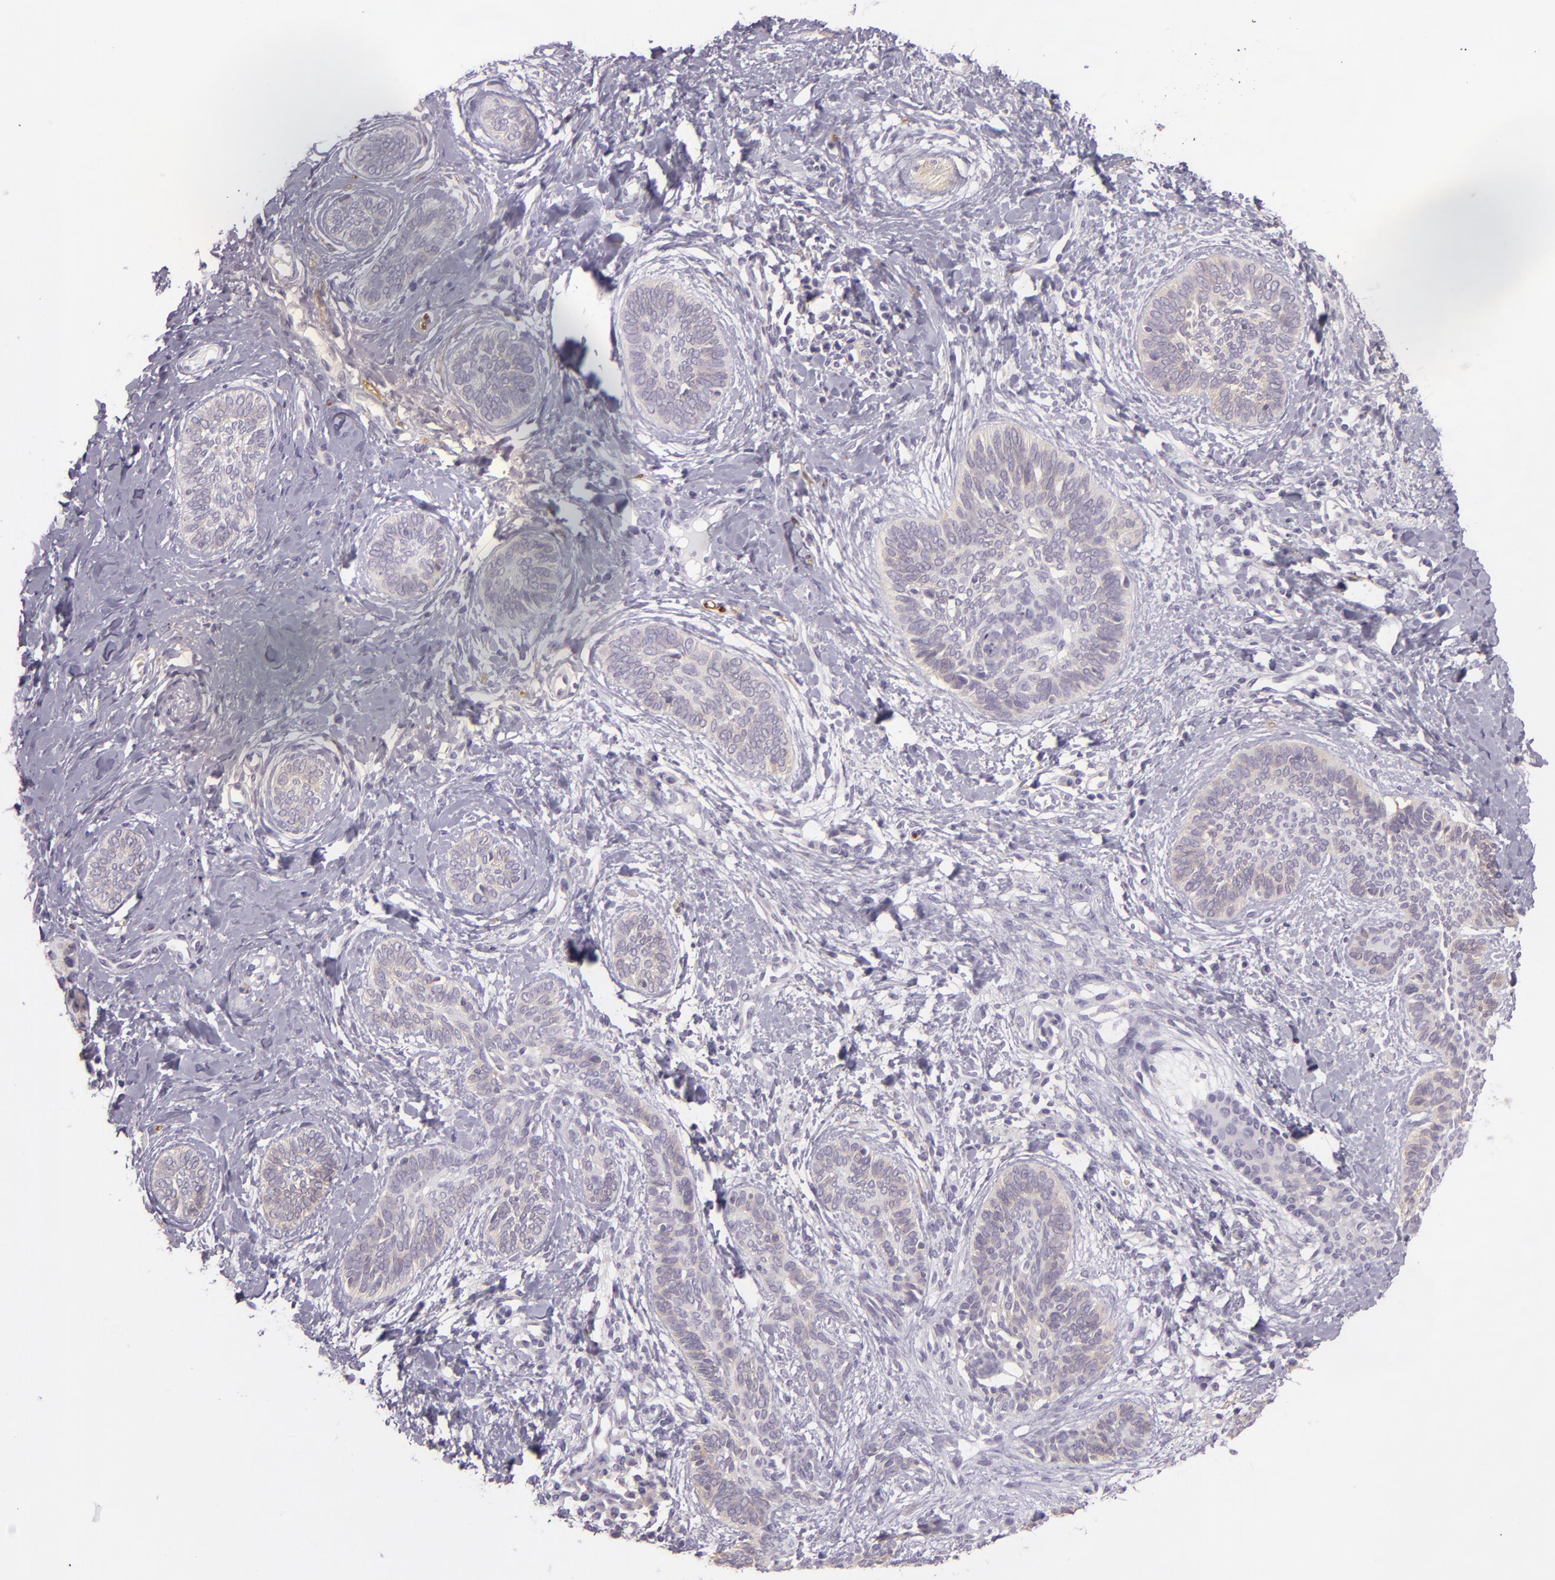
{"staining": {"intensity": "negative", "quantity": "none", "location": "none"}, "tissue": "skin cancer", "cell_type": "Tumor cells", "image_type": "cancer", "snomed": [{"axis": "morphology", "description": "Basal cell carcinoma"}, {"axis": "topography", "description": "Skin"}], "caption": "This is a micrograph of immunohistochemistry (IHC) staining of skin cancer (basal cell carcinoma), which shows no expression in tumor cells.", "gene": "ZC3H7B", "patient": {"sex": "female", "age": 81}}